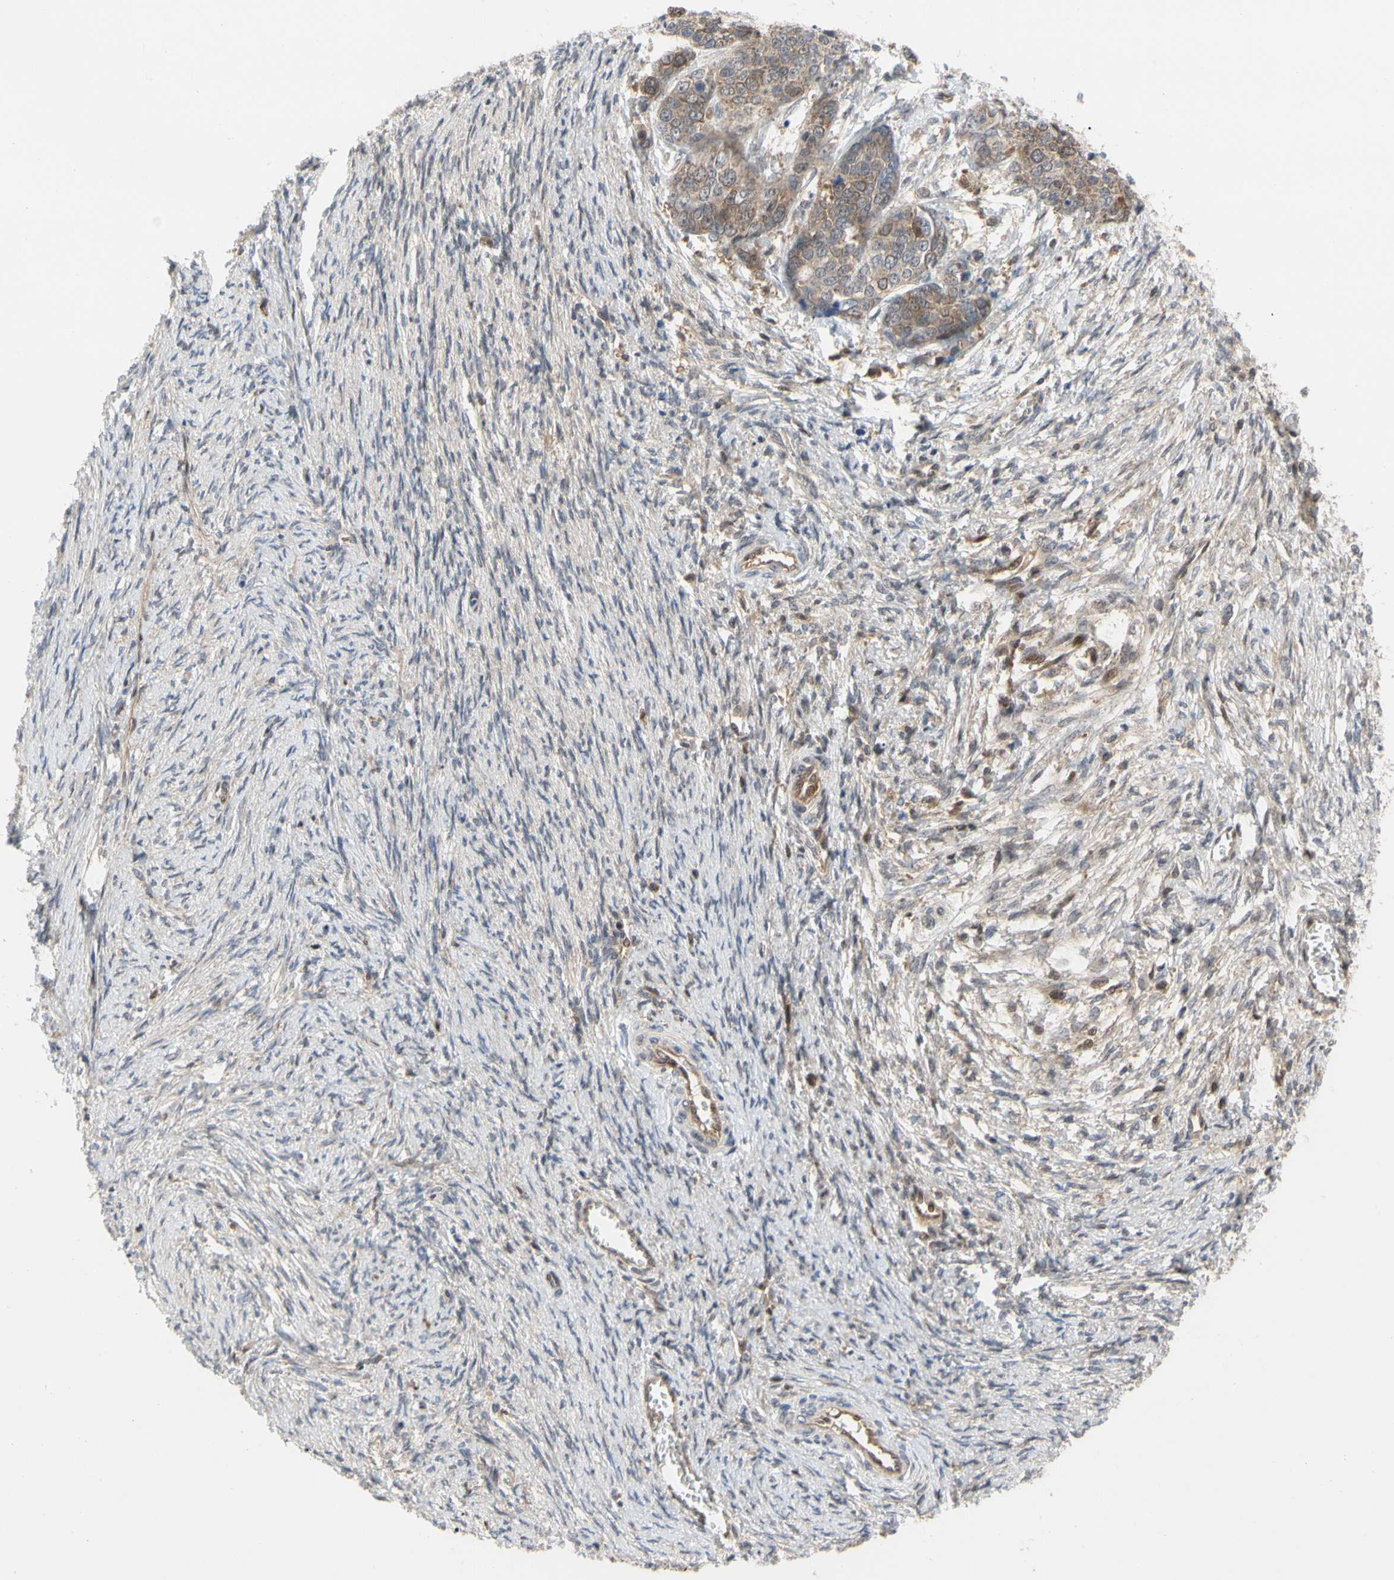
{"staining": {"intensity": "weak", "quantity": ">75%", "location": "cytoplasmic/membranous"}, "tissue": "ovarian cancer", "cell_type": "Tumor cells", "image_type": "cancer", "snomed": [{"axis": "morphology", "description": "Cystadenocarcinoma, serous, NOS"}, {"axis": "topography", "description": "Ovary"}], "caption": "There is low levels of weak cytoplasmic/membranous positivity in tumor cells of ovarian cancer (serous cystadenocarcinoma), as demonstrated by immunohistochemical staining (brown color).", "gene": "CDK5", "patient": {"sex": "female", "age": 44}}